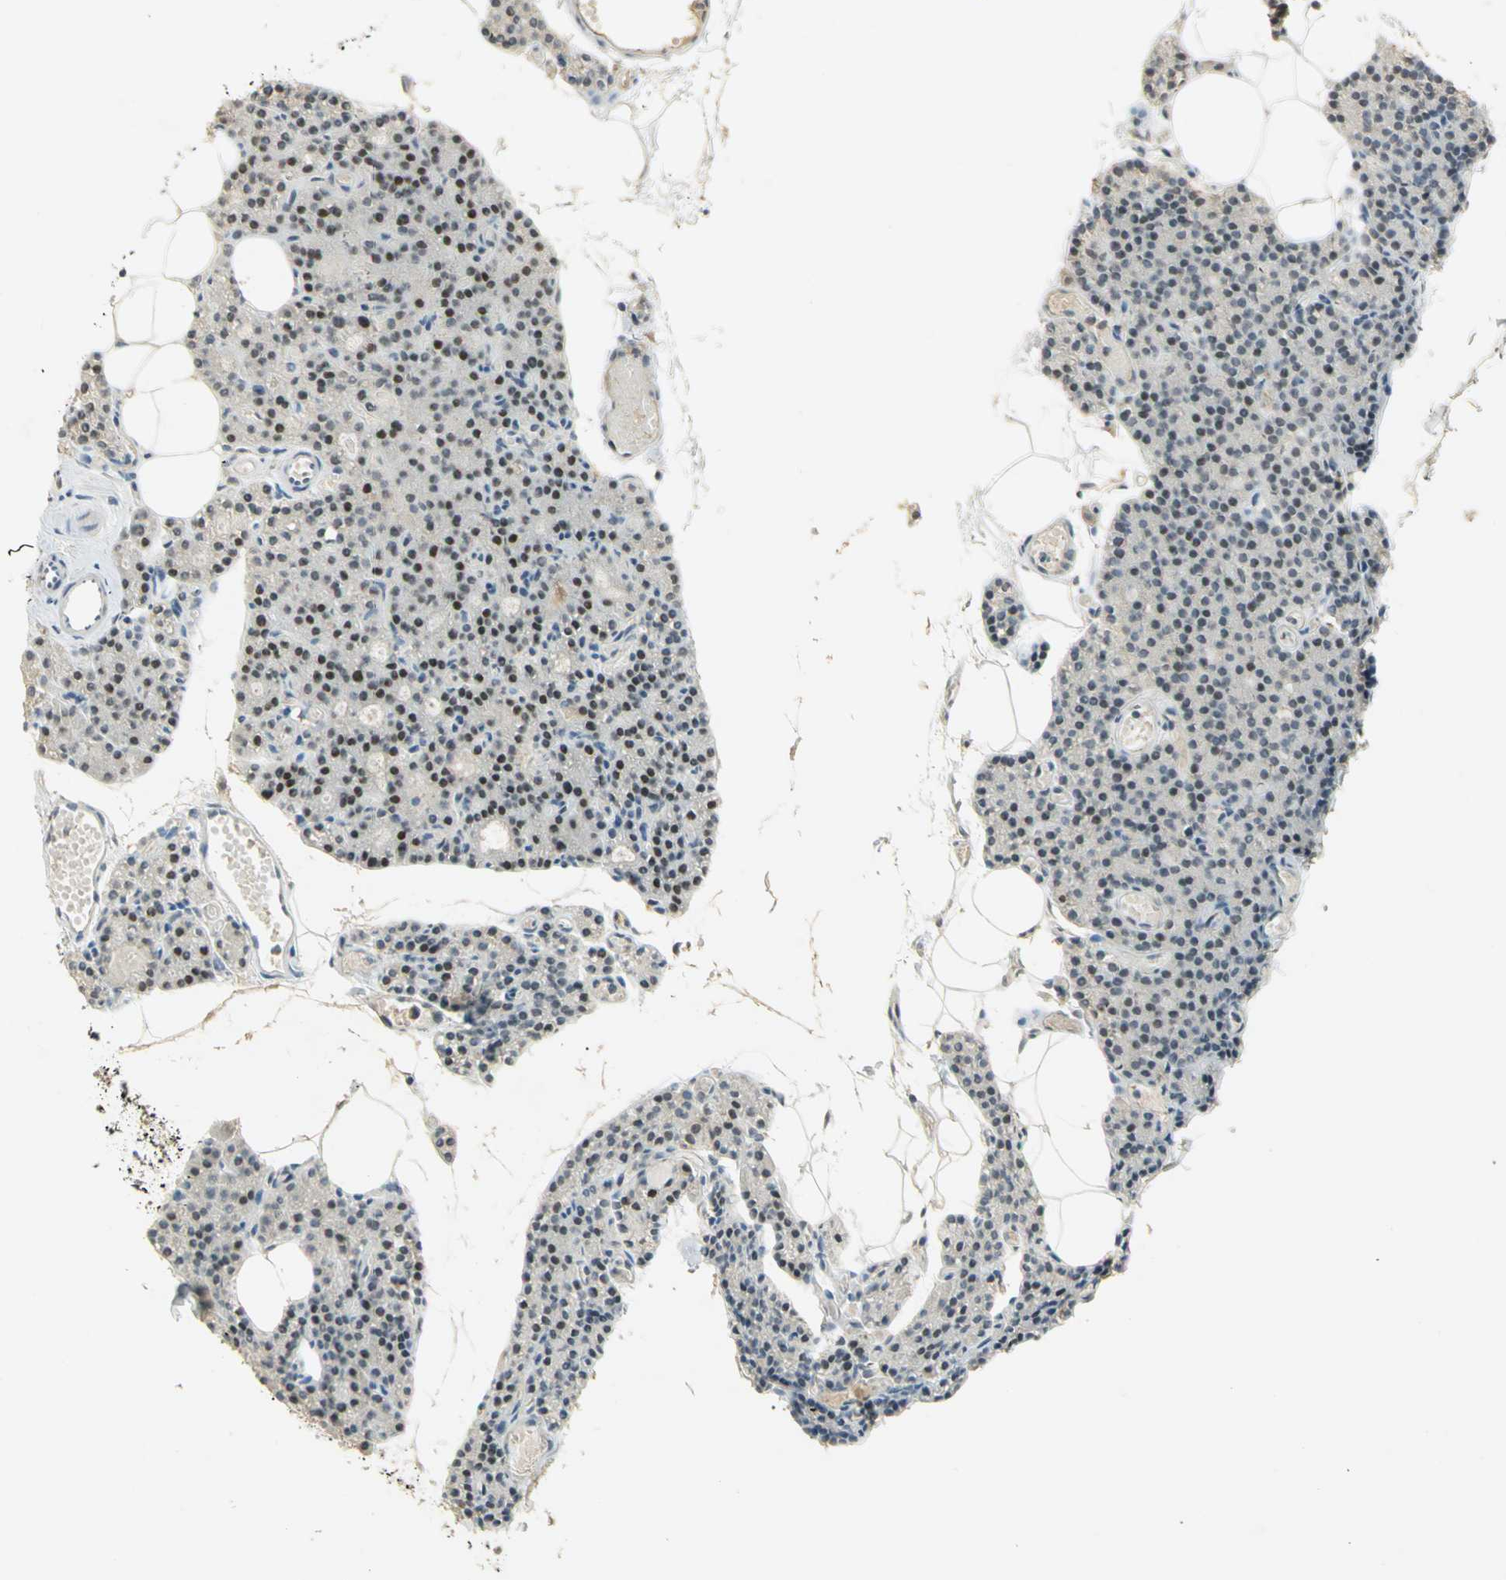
{"staining": {"intensity": "strong", "quantity": "25%-75%", "location": "nuclear"}, "tissue": "parathyroid gland", "cell_type": "Glandular cells", "image_type": "normal", "snomed": [{"axis": "morphology", "description": "Normal tissue, NOS"}, {"axis": "topography", "description": "Parathyroid gland"}], "caption": "Immunohistochemical staining of benign parathyroid gland demonstrates high levels of strong nuclear positivity in about 25%-75% of glandular cells. (Stains: DAB (3,3'-diaminobenzidine) in brown, nuclei in blue, Microscopy: brightfield microscopy at high magnification).", "gene": "AK6", "patient": {"sex": "female", "age": 60}}